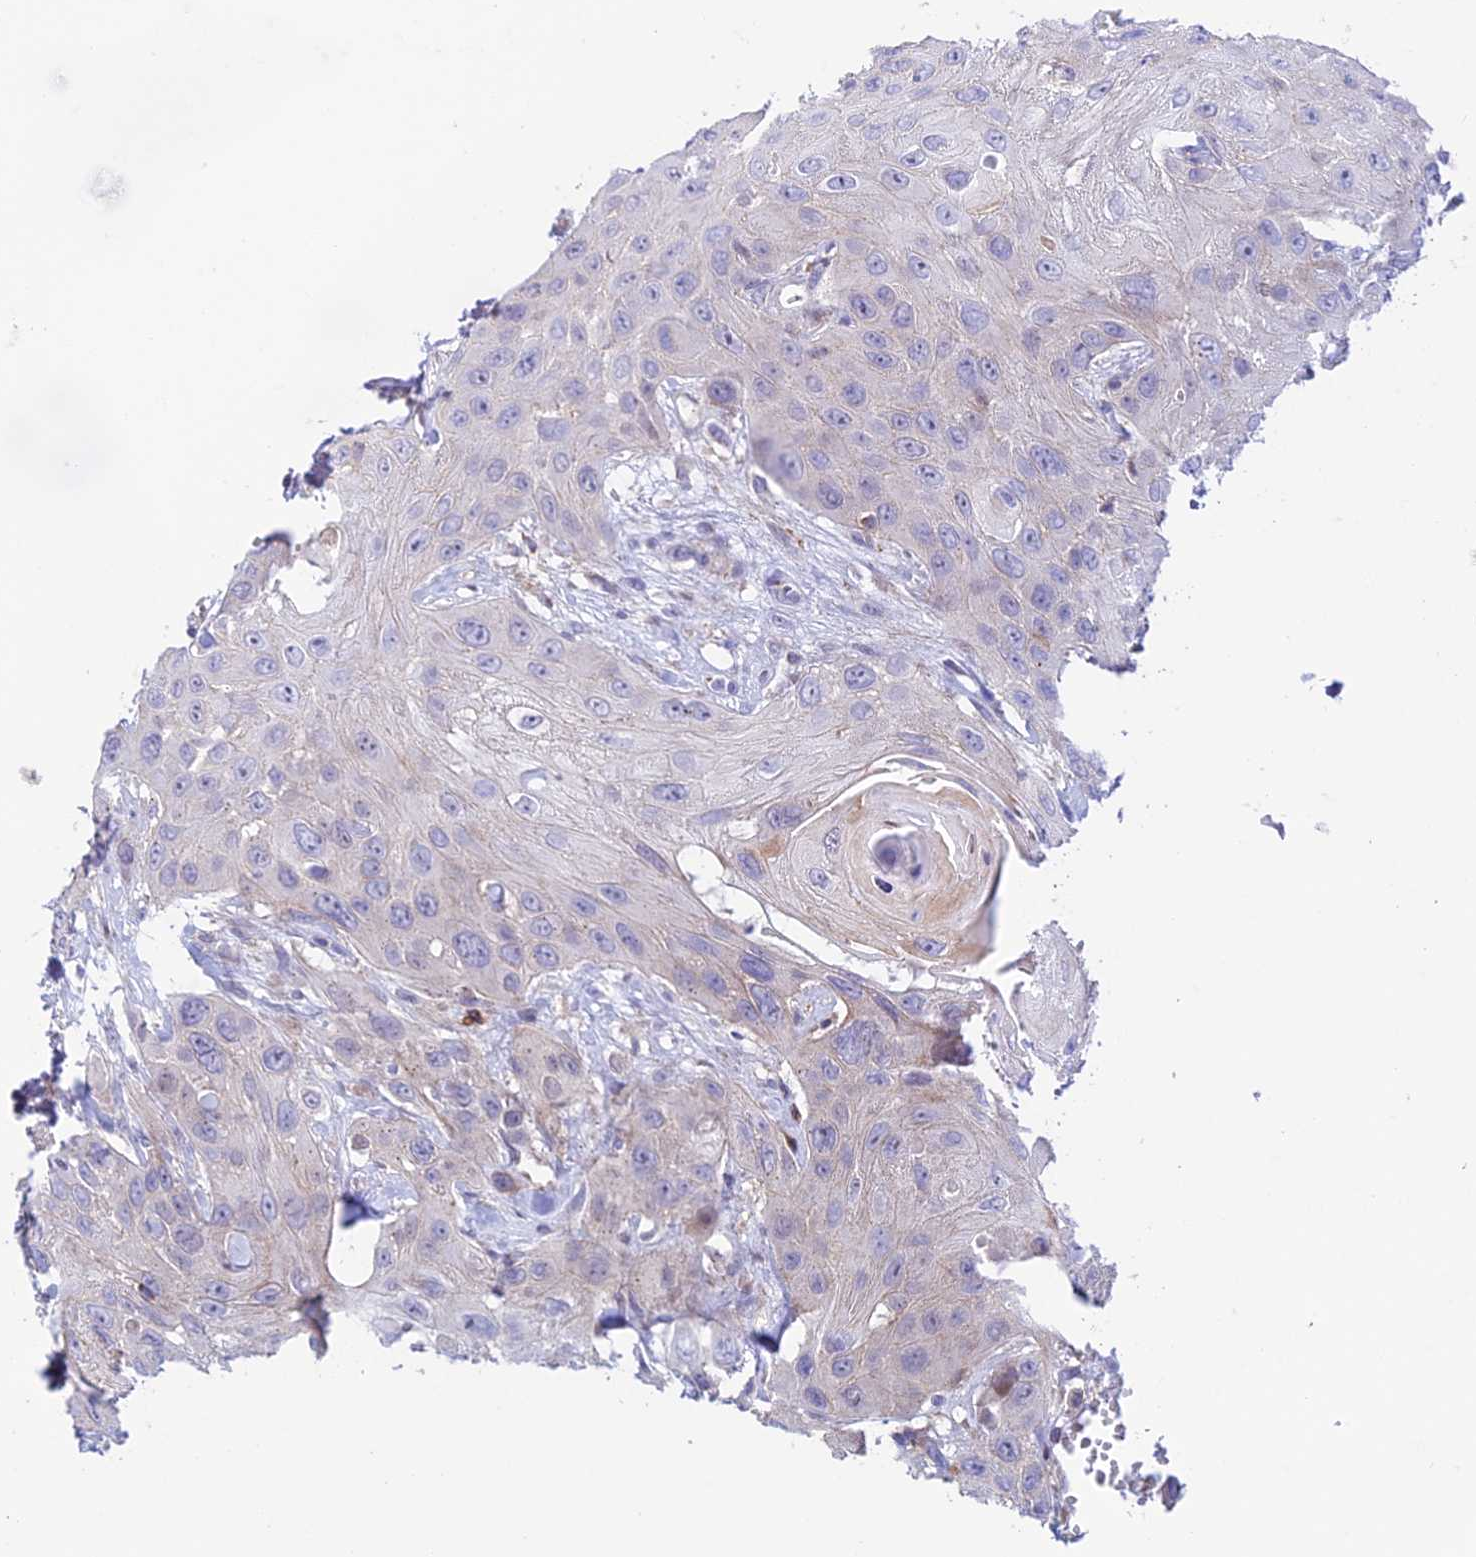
{"staining": {"intensity": "negative", "quantity": "none", "location": "none"}, "tissue": "head and neck cancer", "cell_type": "Tumor cells", "image_type": "cancer", "snomed": [{"axis": "morphology", "description": "Squamous cell carcinoma, NOS"}, {"axis": "topography", "description": "Head-Neck"}], "caption": "DAB (3,3'-diaminobenzidine) immunohistochemical staining of human head and neck cancer displays no significant staining in tumor cells.", "gene": "PRIM1", "patient": {"sex": "male", "age": 81}}